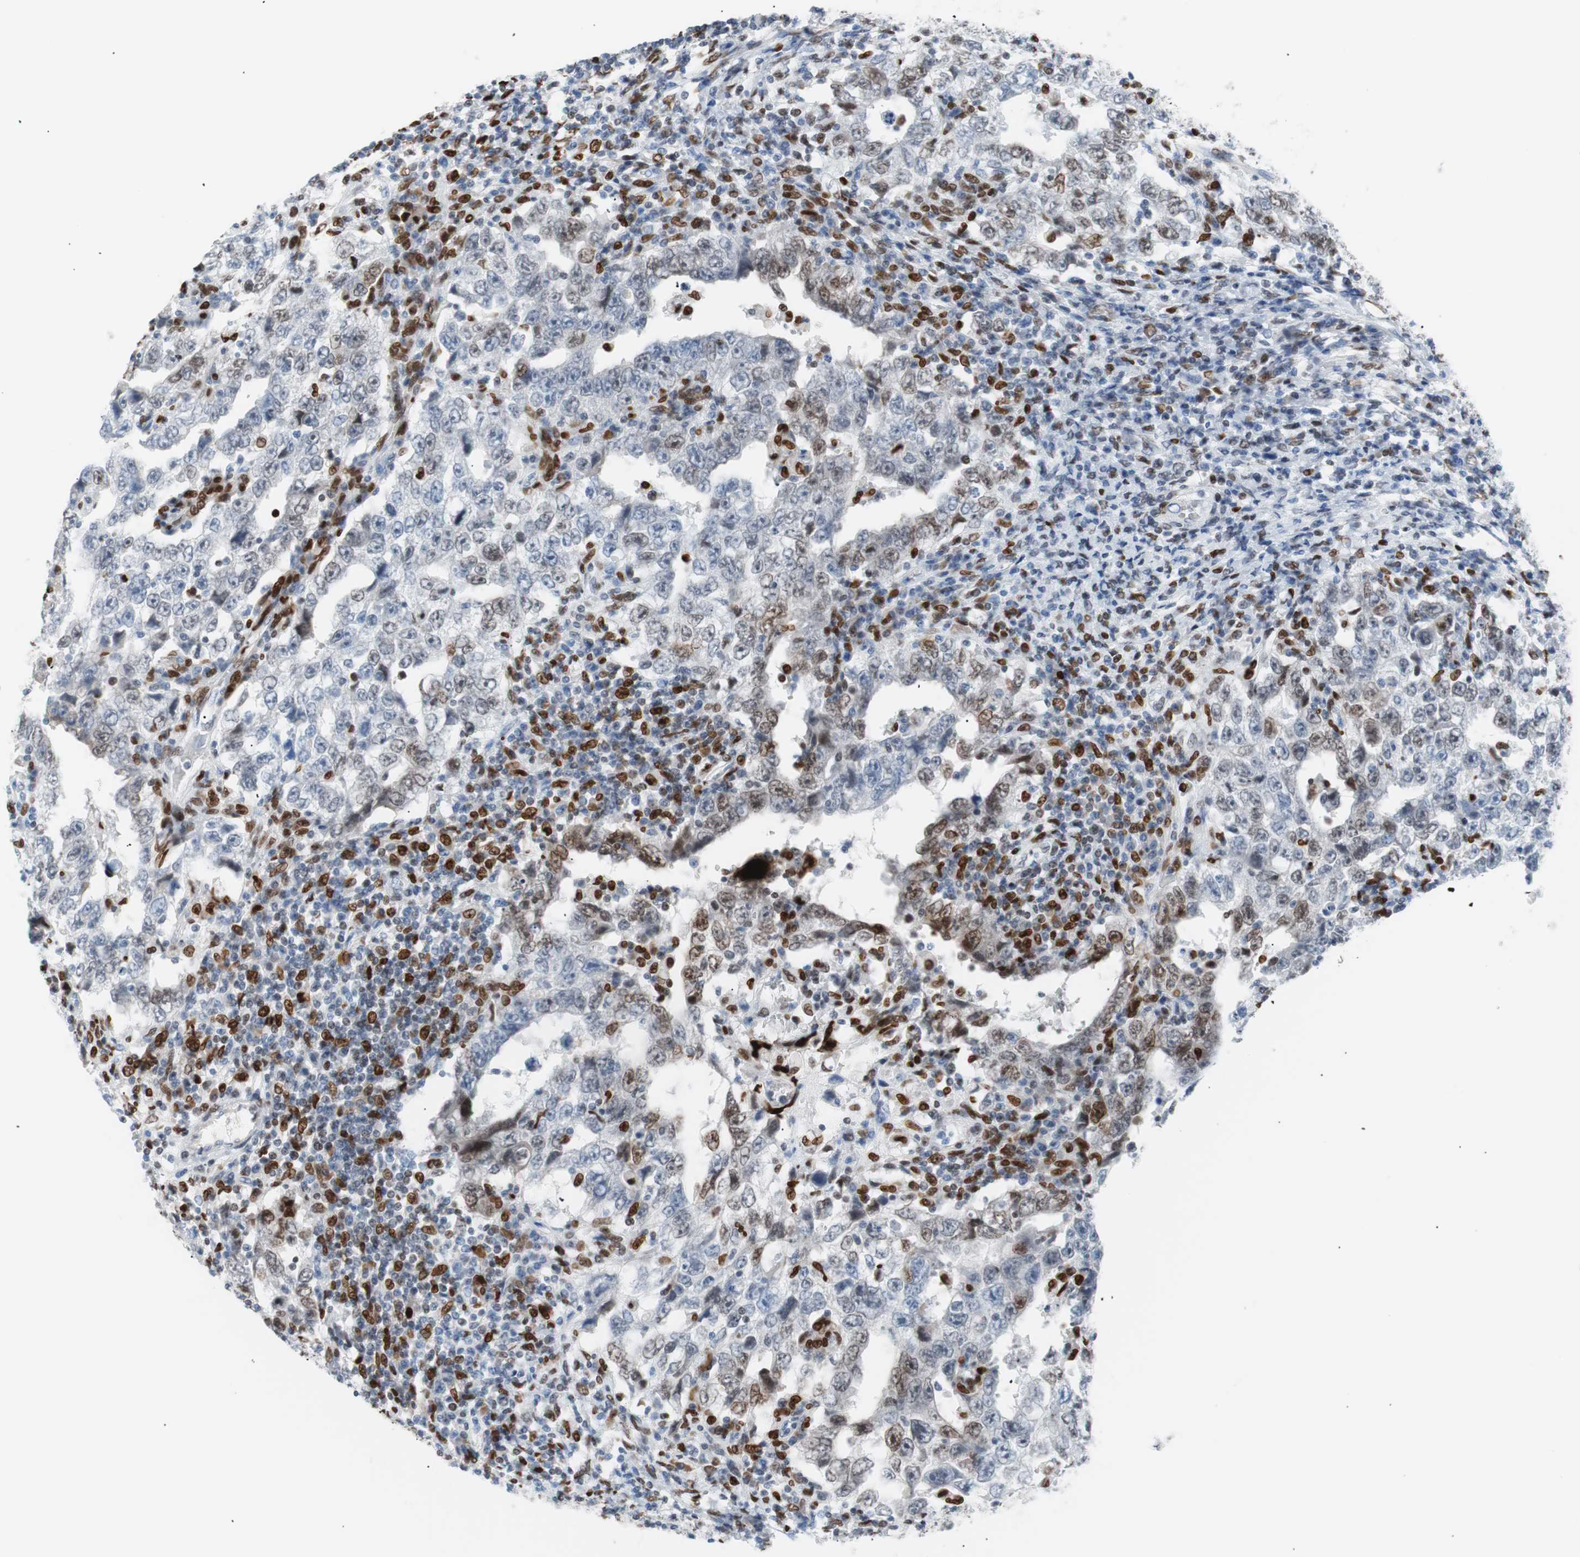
{"staining": {"intensity": "weak", "quantity": "25%-75%", "location": "nuclear"}, "tissue": "testis cancer", "cell_type": "Tumor cells", "image_type": "cancer", "snomed": [{"axis": "morphology", "description": "Carcinoma, Embryonal, NOS"}, {"axis": "topography", "description": "Testis"}], "caption": "Protein staining by IHC shows weak nuclear staining in approximately 25%-75% of tumor cells in testis cancer (embryonal carcinoma).", "gene": "CEBPB", "patient": {"sex": "male", "age": 26}}